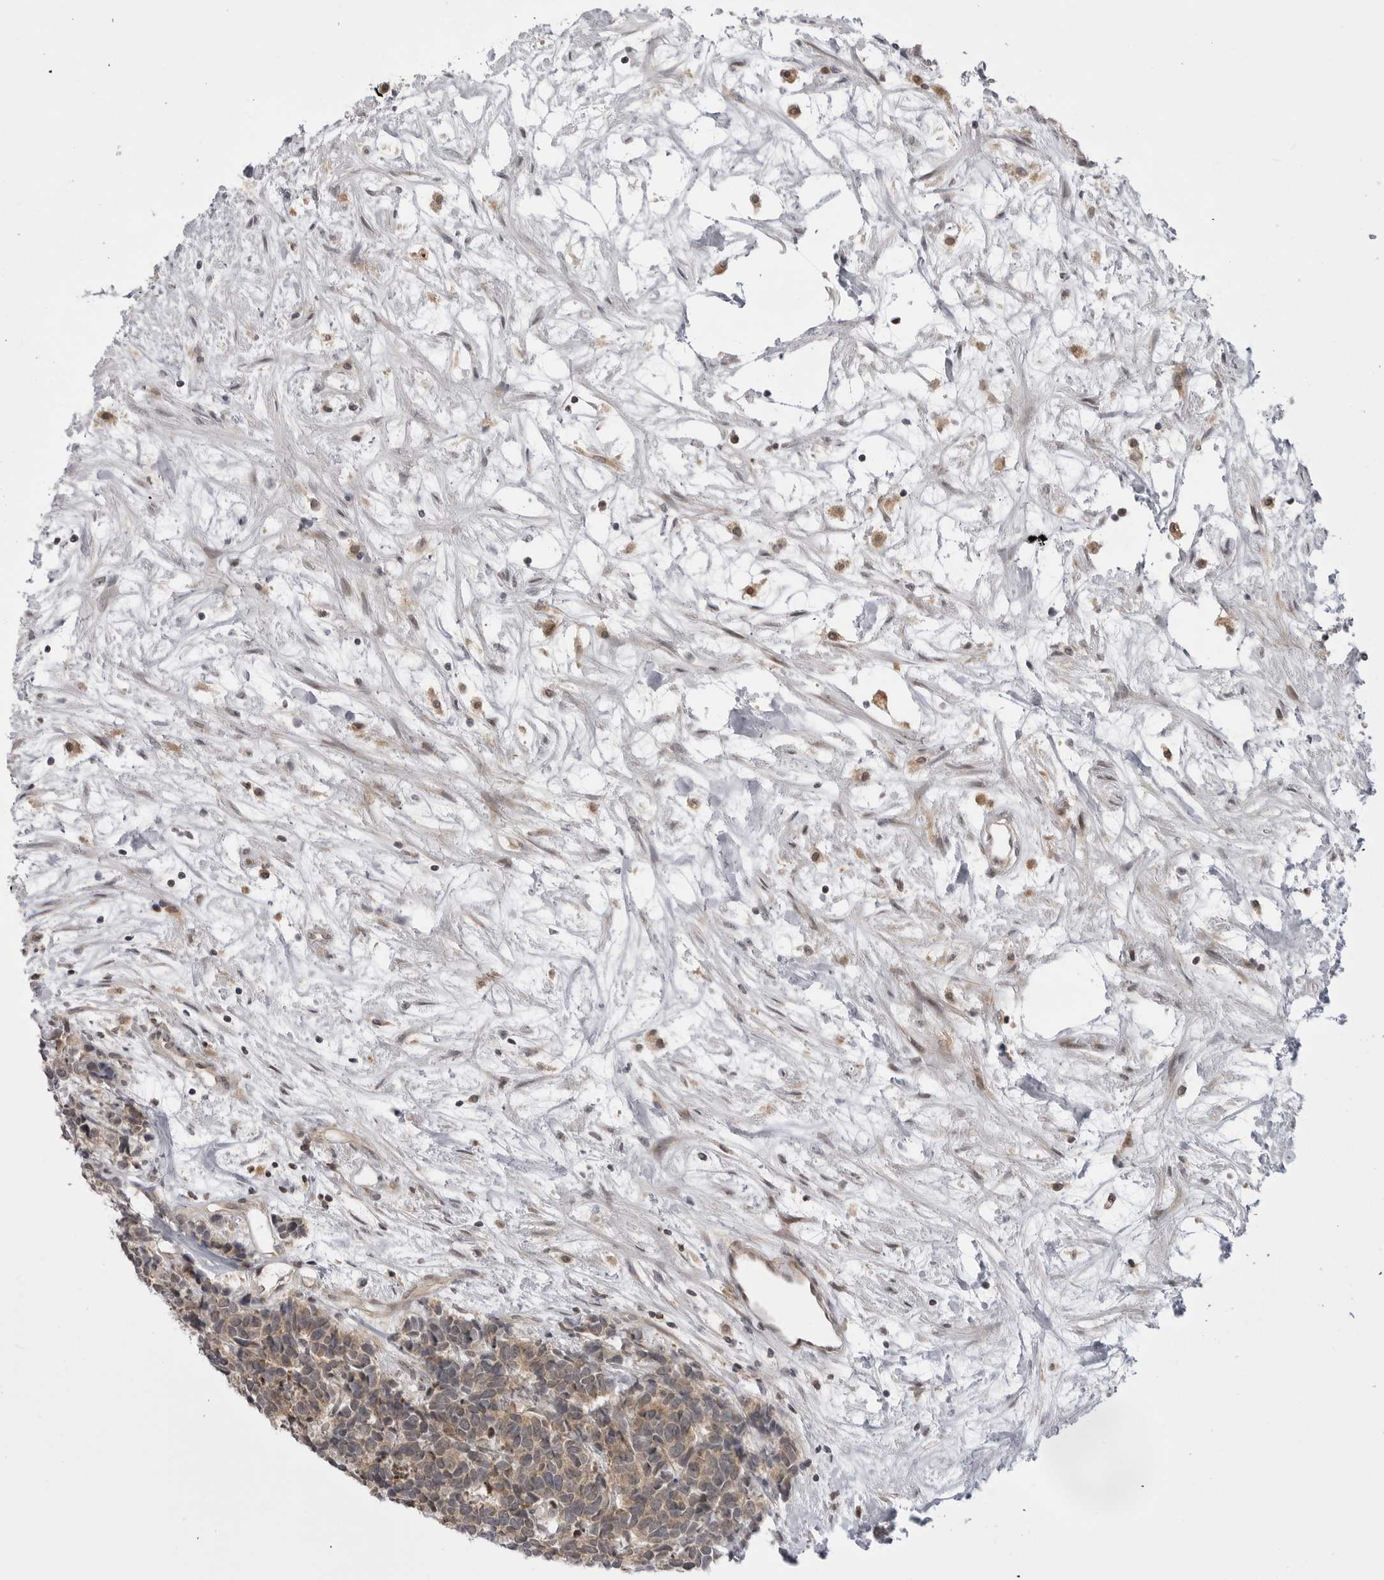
{"staining": {"intensity": "weak", "quantity": ">75%", "location": "cytoplasmic/membranous"}, "tissue": "carcinoid", "cell_type": "Tumor cells", "image_type": "cancer", "snomed": [{"axis": "morphology", "description": "Carcinoma, NOS"}, {"axis": "morphology", "description": "Carcinoid, malignant, NOS"}, {"axis": "topography", "description": "Urinary bladder"}], "caption": "IHC (DAB) staining of human carcinoid shows weak cytoplasmic/membranous protein positivity in approximately >75% of tumor cells.", "gene": "PTK2B", "patient": {"sex": "male", "age": 57}}